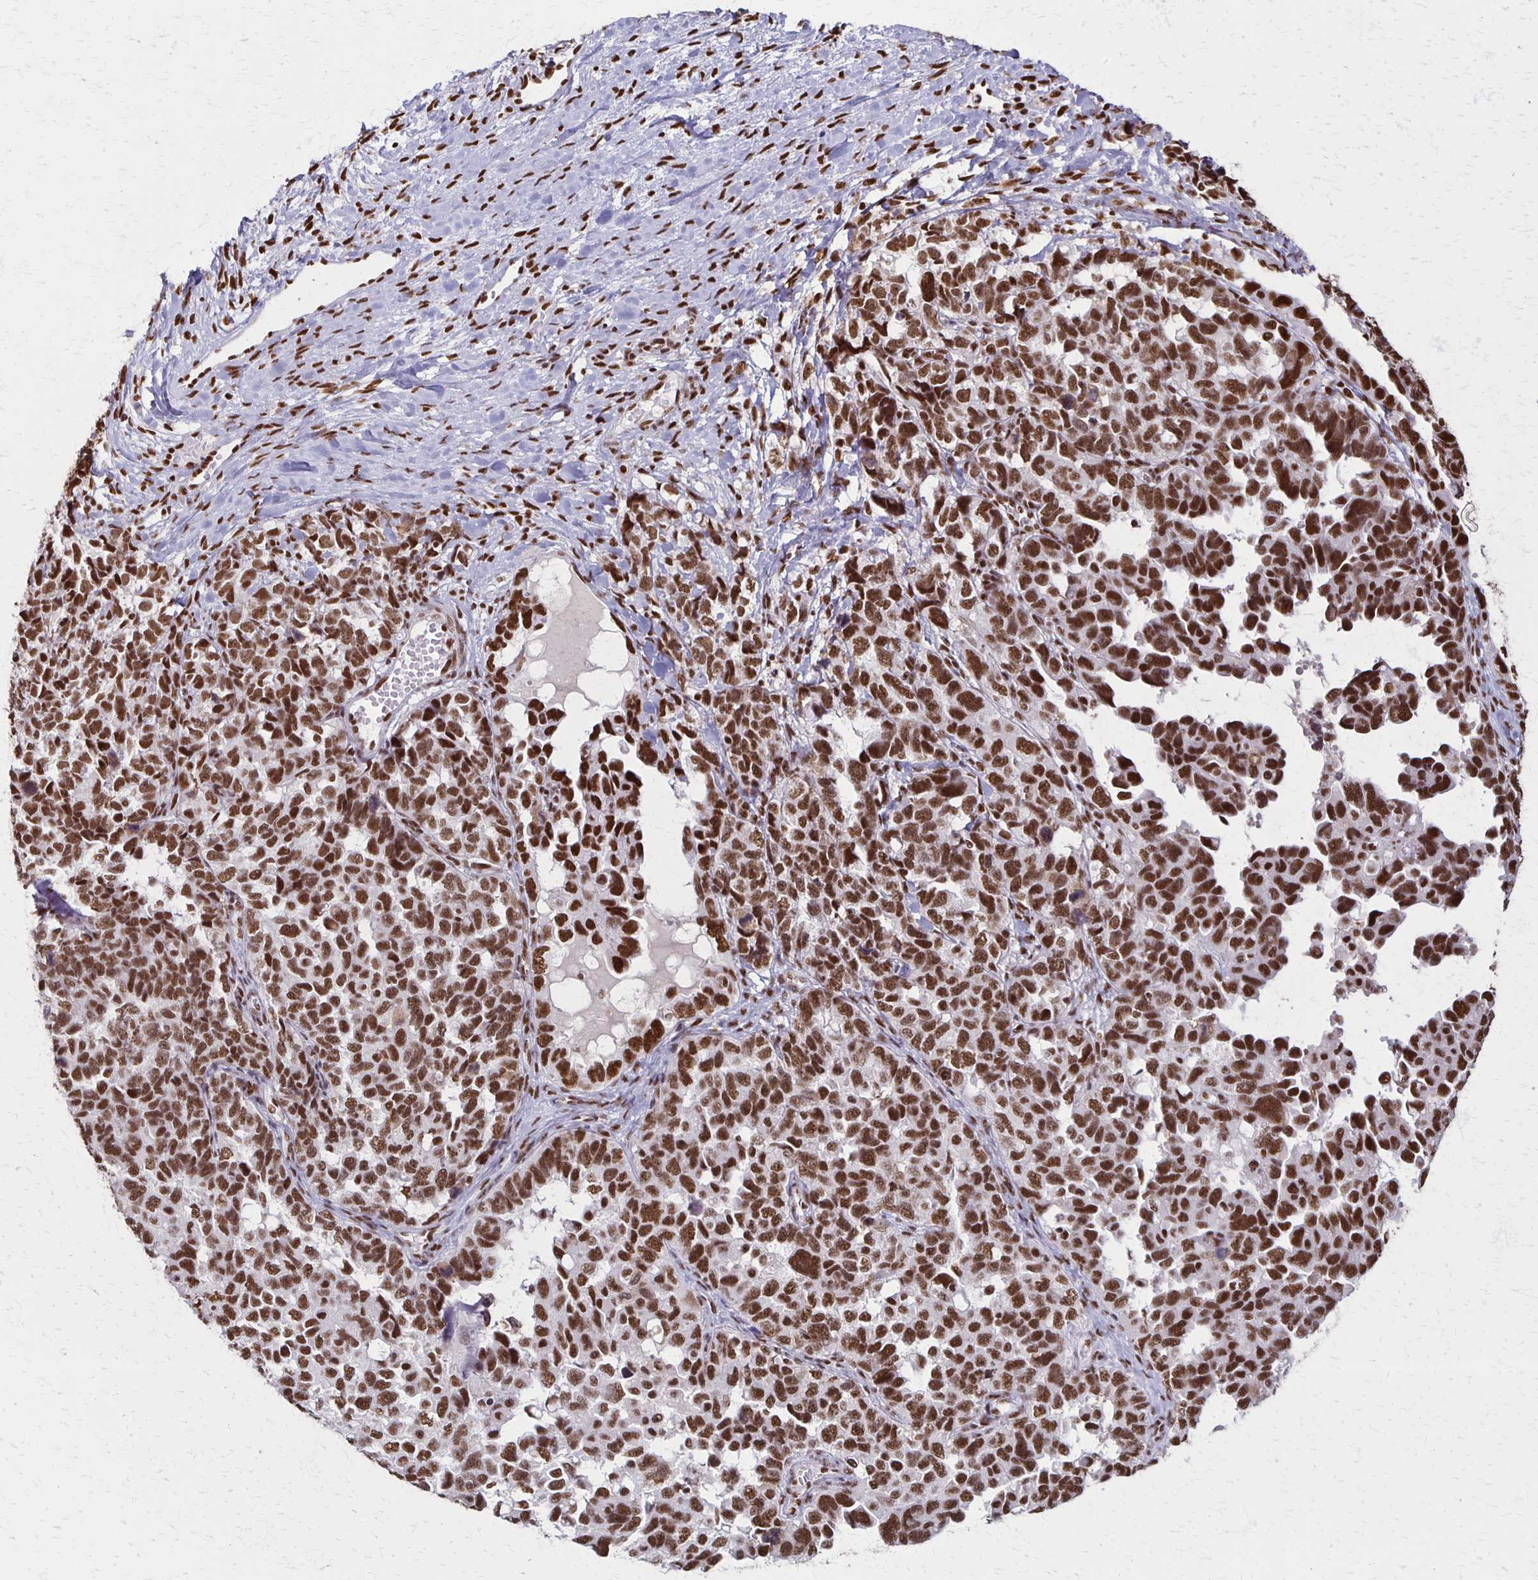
{"staining": {"intensity": "strong", "quantity": ">75%", "location": "nuclear"}, "tissue": "ovarian cancer", "cell_type": "Tumor cells", "image_type": "cancer", "snomed": [{"axis": "morphology", "description": "Cystadenocarcinoma, serous, NOS"}, {"axis": "topography", "description": "Ovary"}], "caption": "DAB immunohistochemical staining of human ovarian cancer exhibits strong nuclear protein expression in approximately >75% of tumor cells. The protein of interest is shown in brown color, while the nuclei are stained blue.", "gene": "XRCC6", "patient": {"sex": "female", "age": 69}}